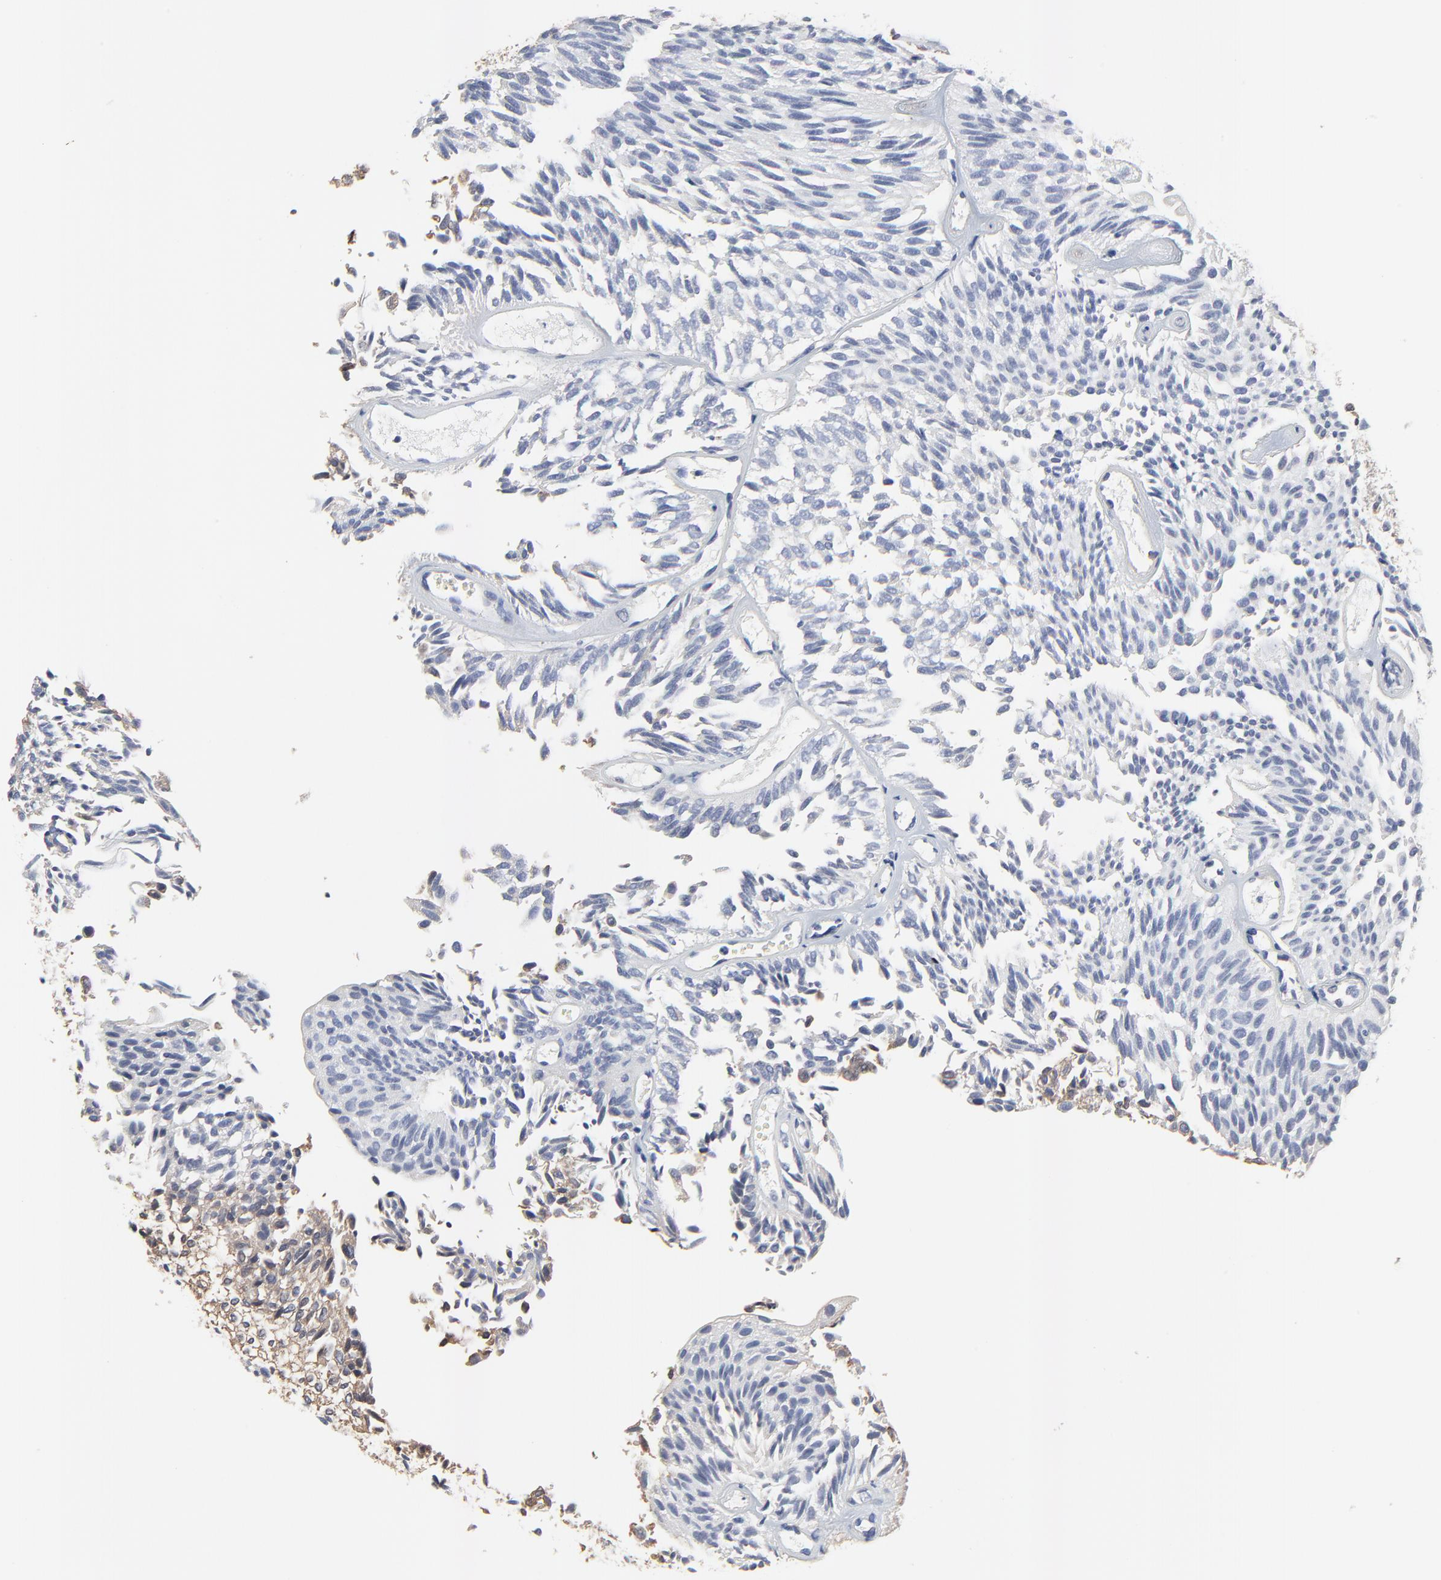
{"staining": {"intensity": "weak", "quantity": "<25%", "location": "cytoplasmic/membranous"}, "tissue": "urothelial cancer", "cell_type": "Tumor cells", "image_type": "cancer", "snomed": [{"axis": "morphology", "description": "Urothelial carcinoma, Low grade"}, {"axis": "topography", "description": "Urinary bladder"}], "caption": "IHC photomicrograph of human low-grade urothelial carcinoma stained for a protein (brown), which shows no positivity in tumor cells.", "gene": "NXF3", "patient": {"sex": "male", "age": 76}}